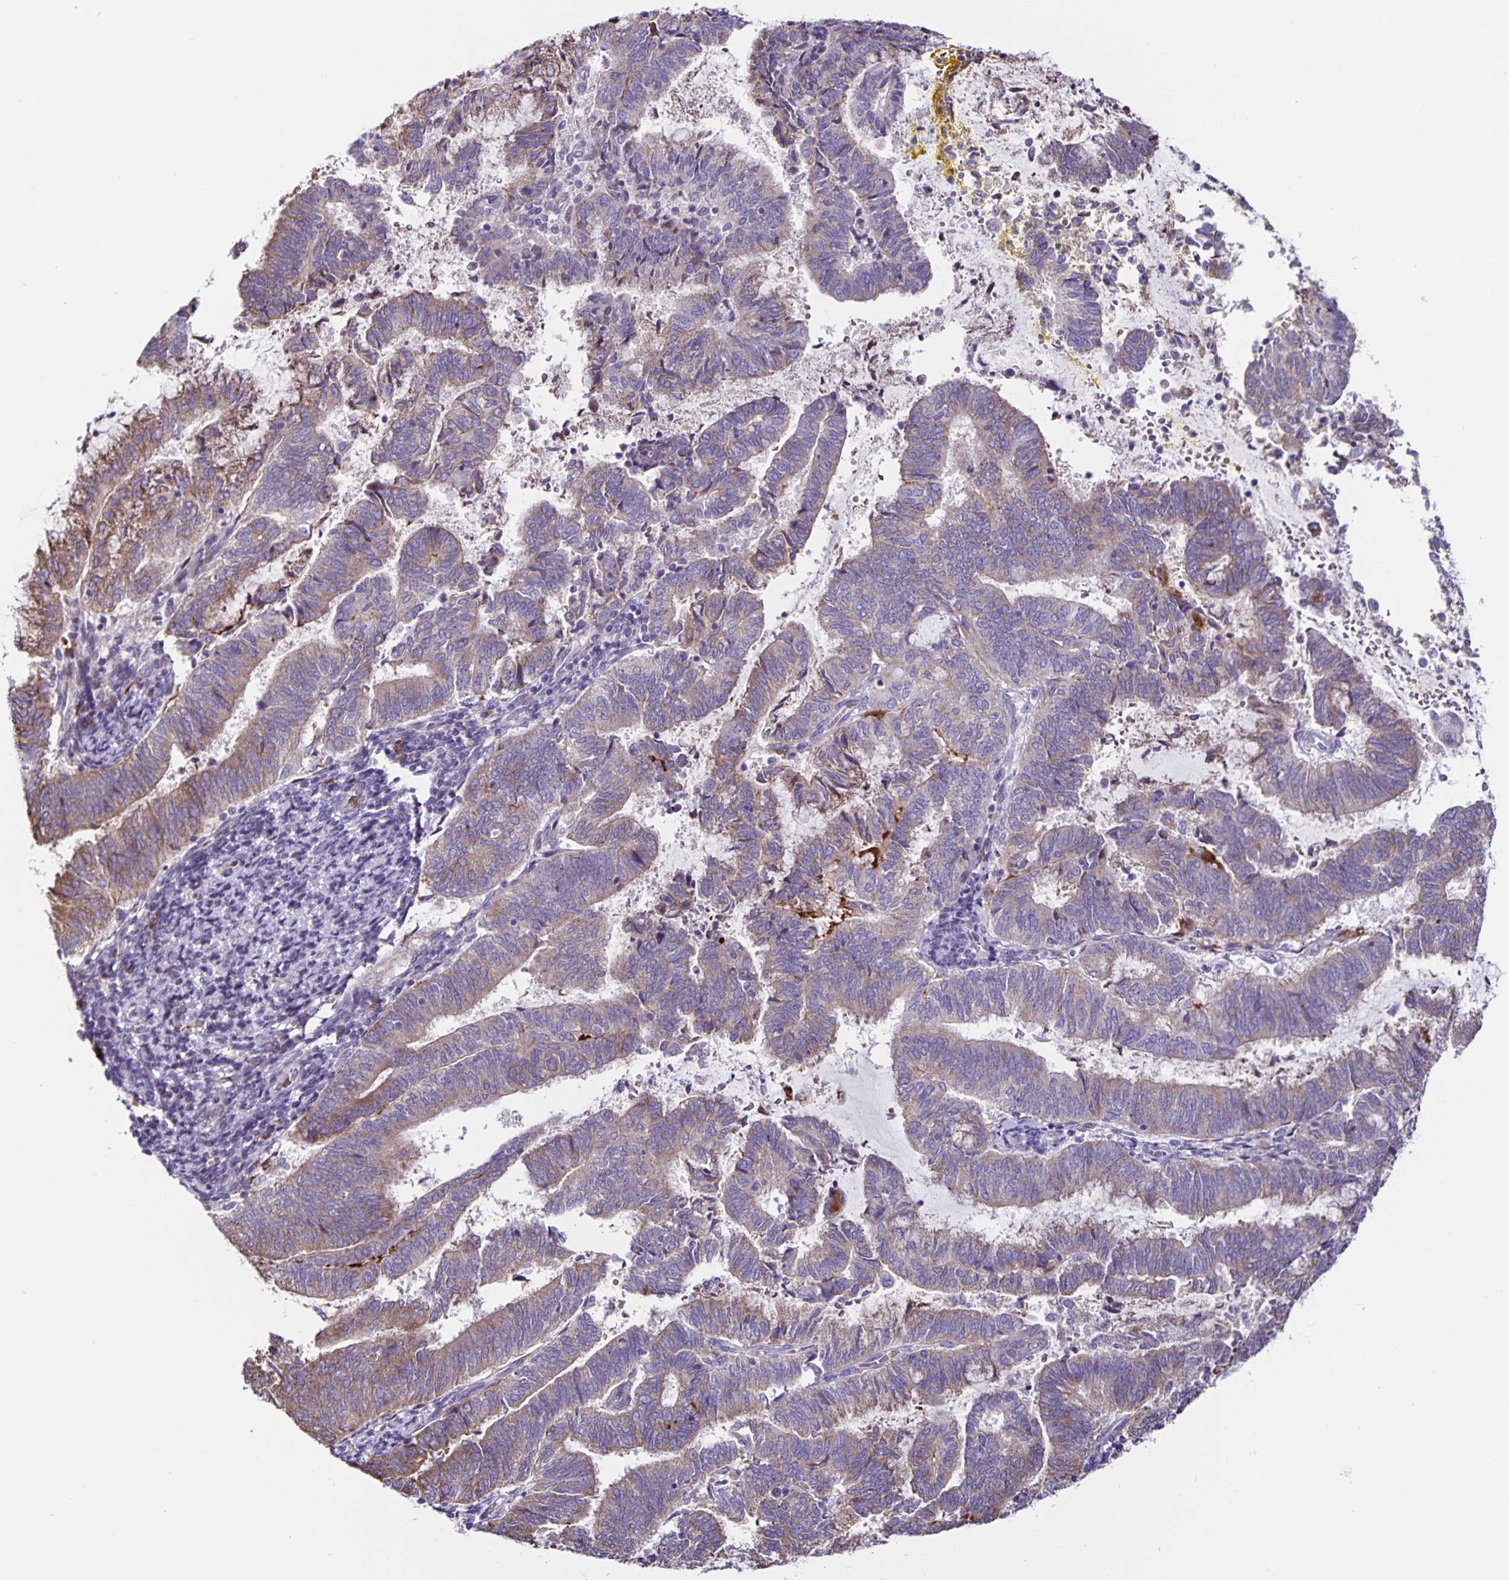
{"staining": {"intensity": "weak", "quantity": "<25%", "location": "cytoplasmic/membranous"}, "tissue": "endometrial cancer", "cell_type": "Tumor cells", "image_type": "cancer", "snomed": [{"axis": "morphology", "description": "Adenocarcinoma, NOS"}, {"axis": "topography", "description": "Endometrium"}], "caption": "Immunohistochemical staining of human adenocarcinoma (endometrial) exhibits no significant expression in tumor cells.", "gene": "RNFT2", "patient": {"sex": "female", "age": 65}}